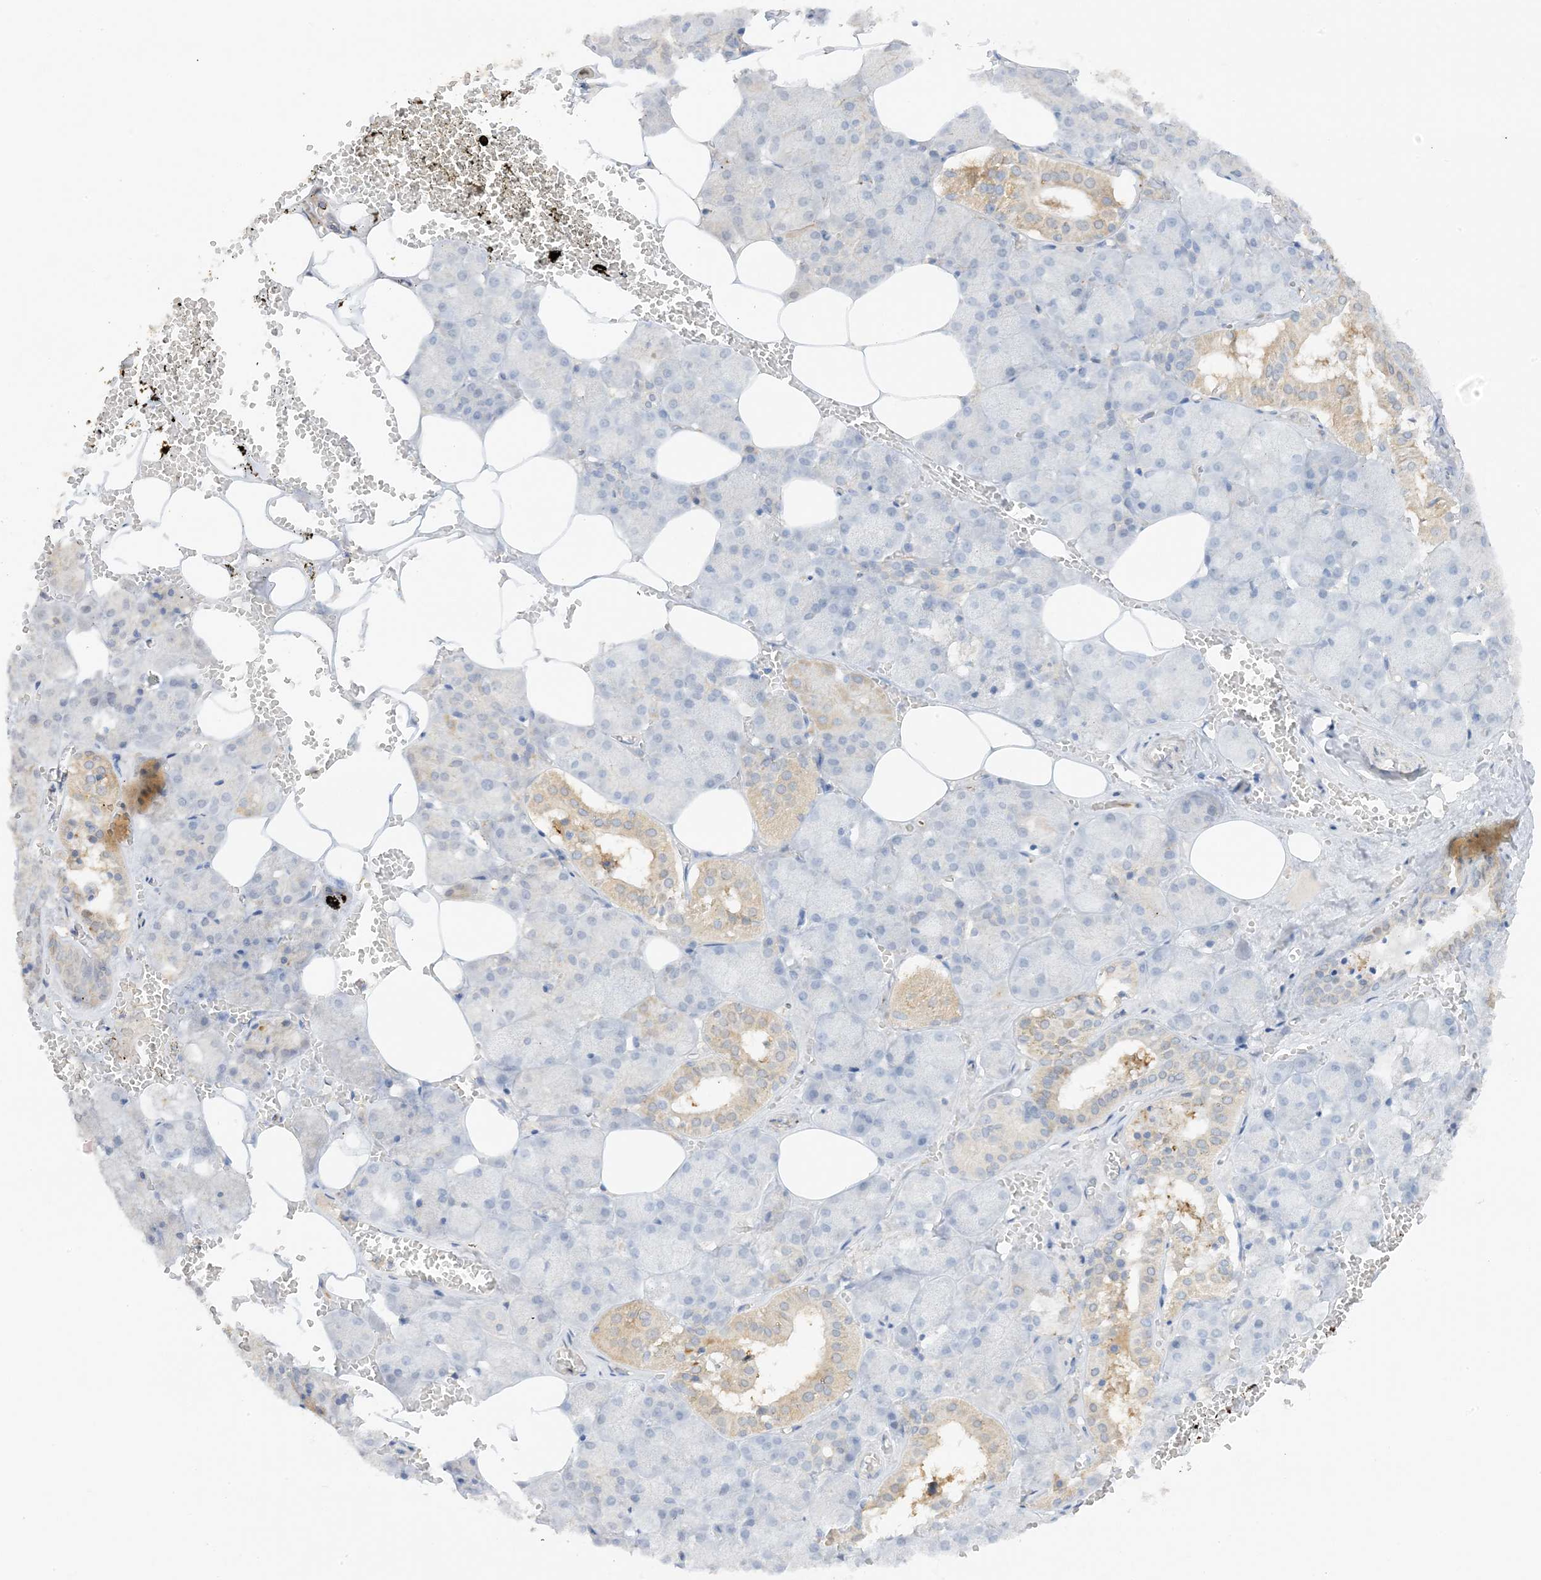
{"staining": {"intensity": "moderate", "quantity": "<25%", "location": "cytoplasmic/membranous"}, "tissue": "salivary gland", "cell_type": "Glandular cells", "image_type": "normal", "snomed": [{"axis": "morphology", "description": "Normal tissue, NOS"}, {"axis": "topography", "description": "Salivary gland"}], "caption": "Human salivary gland stained with a brown dye reveals moderate cytoplasmic/membranous positive staining in approximately <25% of glandular cells.", "gene": "PHACTR2", "patient": {"sex": "male", "age": 62}}